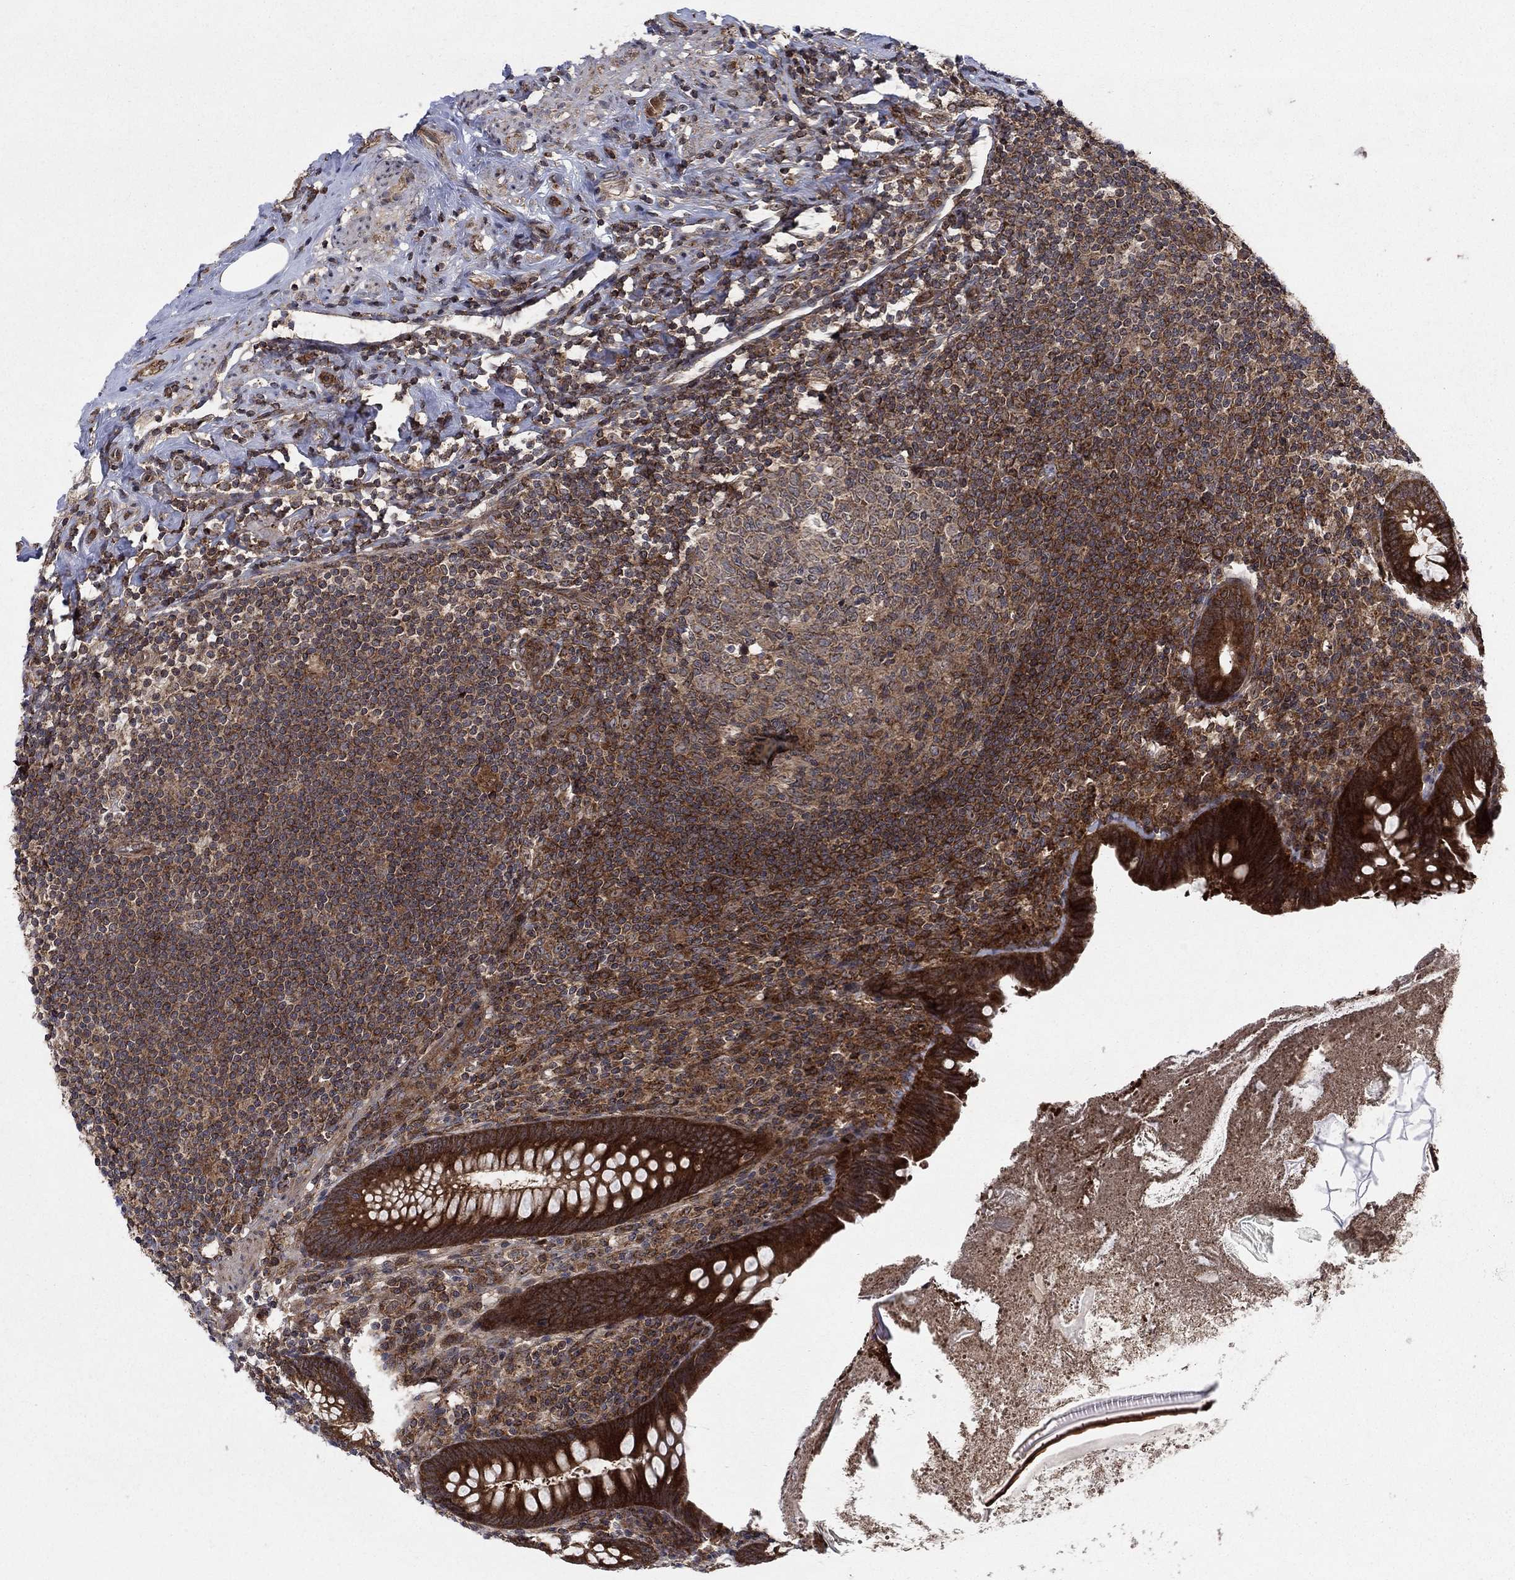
{"staining": {"intensity": "strong", "quantity": ">75%", "location": "cytoplasmic/membranous"}, "tissue": "appendix", "cell_type": "Glandular cells", "image_type": "normal", "snomed": [{"axis": "morphology", "description": "Normal tissue, NOS"}, {"axis": "topography", "description": "Appendix"}], "caption": "Immunohistochemical staining of unremarkable human appendix displays high levels of strong cytoplasmic/membranous staining in about >75% of glandular cells.", "gene": "IFI35", "patient": {"sex": "male", "age": 47}}